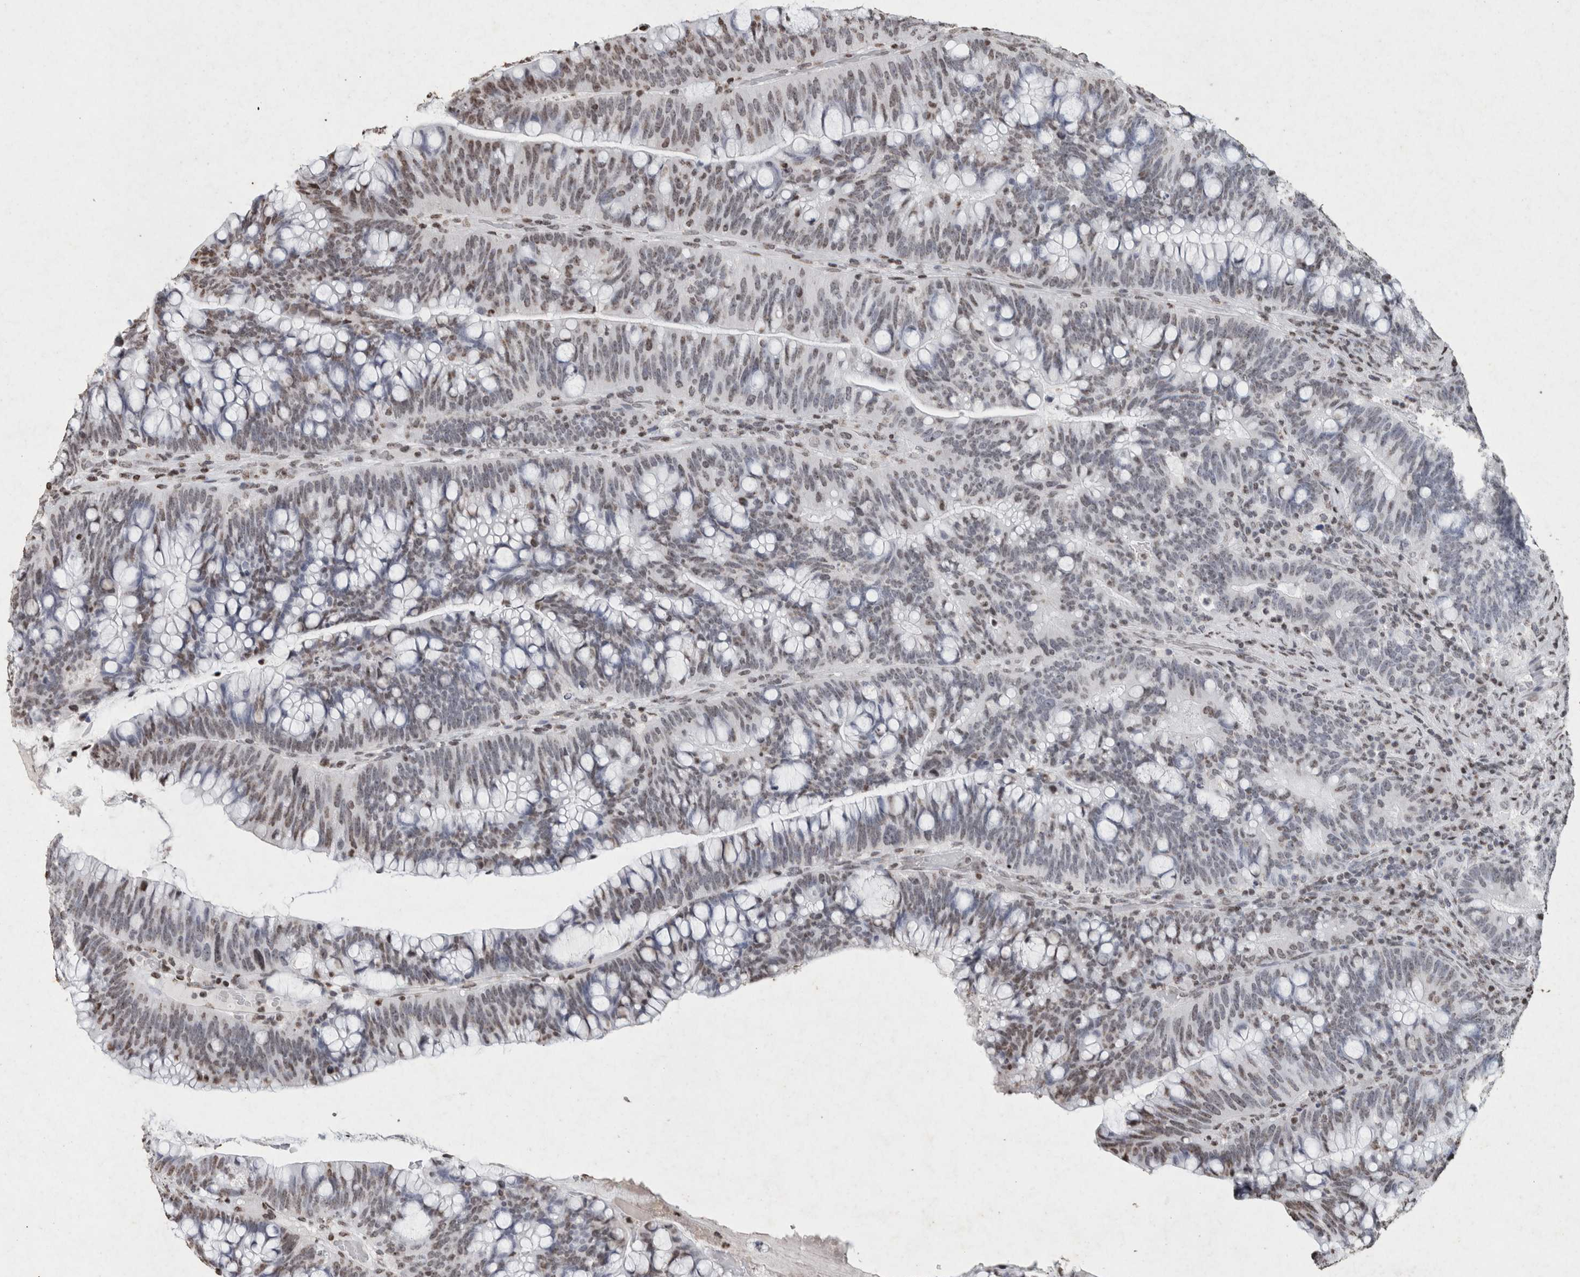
{"staining": {"intensity": "weak", "quantity": "25%-75%", "location": "nuclear"}, "tissue": "colorectal cancer", "cell_type": "Tumor cells", "image_type": "cancer", "snomed": [{"axis": "morphology", "description": "Adenocarcinoma, NOS"}, {"axis": "topography", "description": "Colon"}], "caption": "There is low levels of weak nuclear staining in tumor cells of colorectal cancer (adenocarcinoma), as demonstrated by immunohistochemical staining (brown color).", "gene": "CNTN1", "patient": {"sex": "female", "age": 66}}